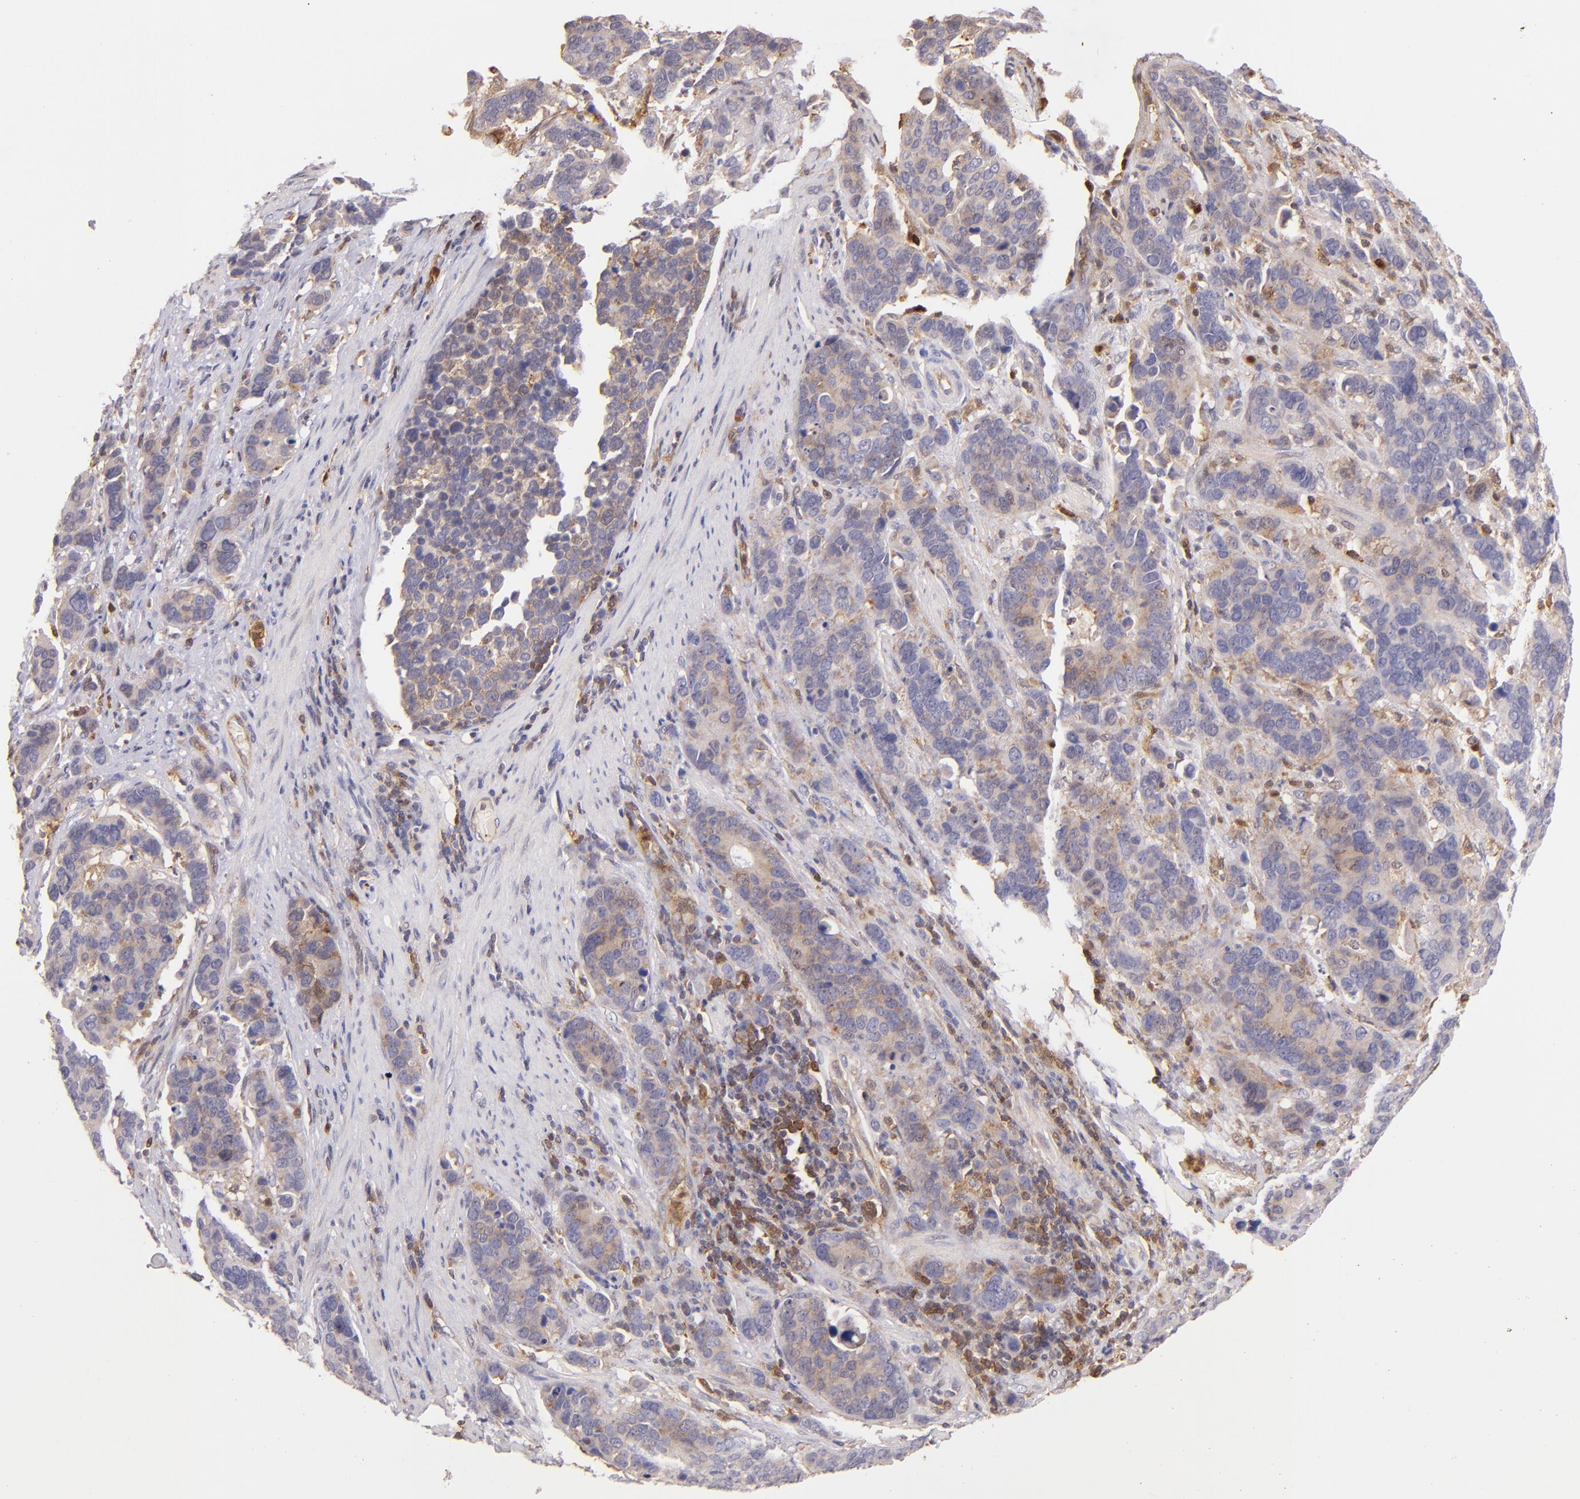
{"staining": {"intensity": "weak", "quantity": ">75%", "location": "cytoplasmic/membranous"}, "tissue": "stomach cancer", "cell_type": "Tumor cells", "image_type": "cancer", "snomed": [{"axis": "morphology", "description": "Adenocarcinoma, NOS"}, {"axis": "topography", "description": "Stomach, upper"}], "caption": "About >75% of tumor cells in adenocarcinoma (stomach) reveal weak cytoplasmic/membranous protein expression as visualized by brown immunohistochemical staining.", "gene": "BTK", "patient": {"sex": "male", "age": 71}}